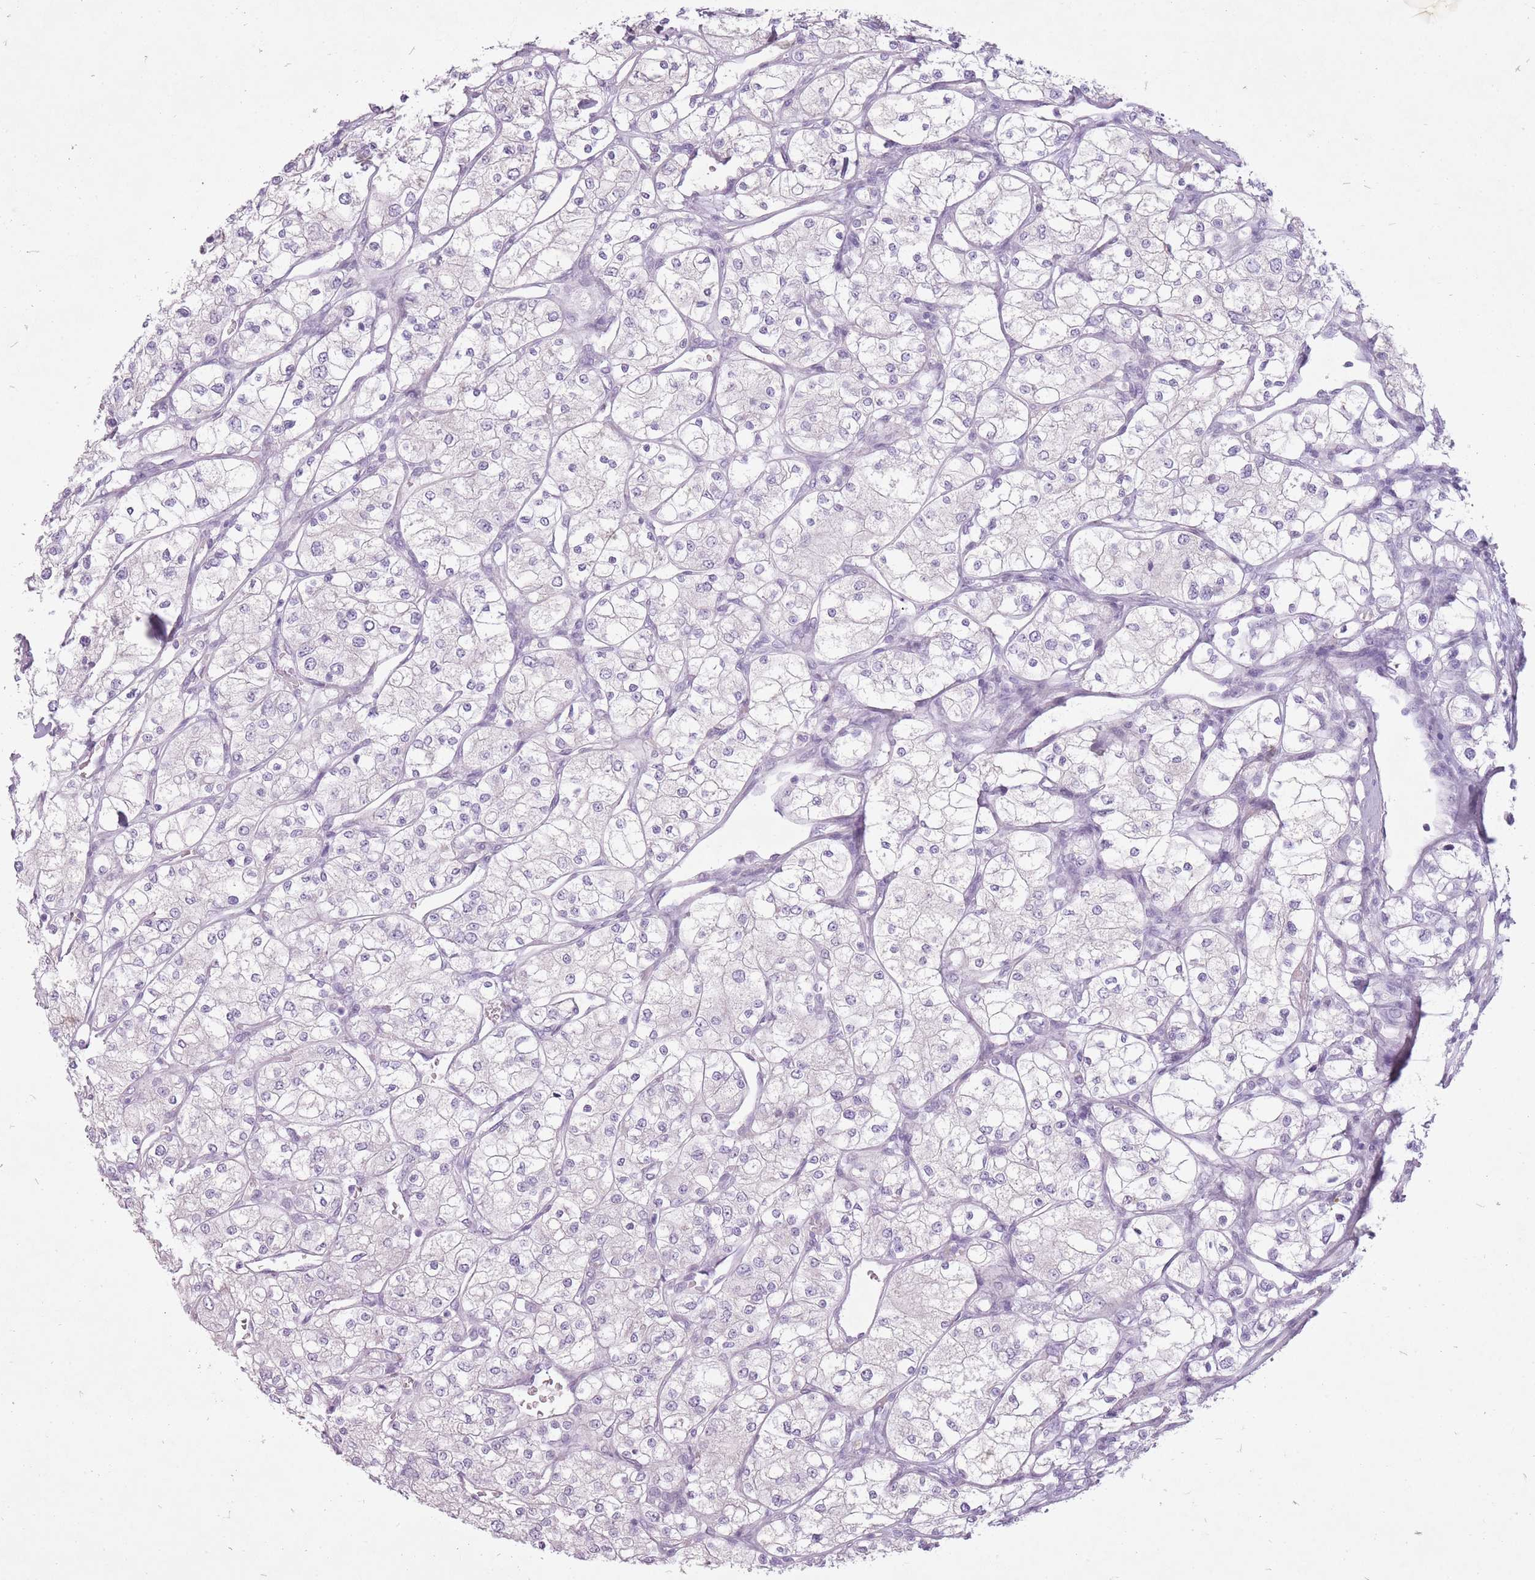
{"staining": {"intensity": "negative", "quantity": "none", "location": "none"}, "tissue": "renal cancer", "cell_type": "Tumor cells", "image_type": "cancer", "snomed": [{"axis": "morphology", "description": "Adenocarcinoma, NOS"}, {"axis": "topography", "description": "Kidney"}], "caption": "A photomicrograph of human adenocarcinoma (renal) is negative for staining in tumor cells.", "gene": "FAM43B", "patient": {"sex": "male", "age": 80}}